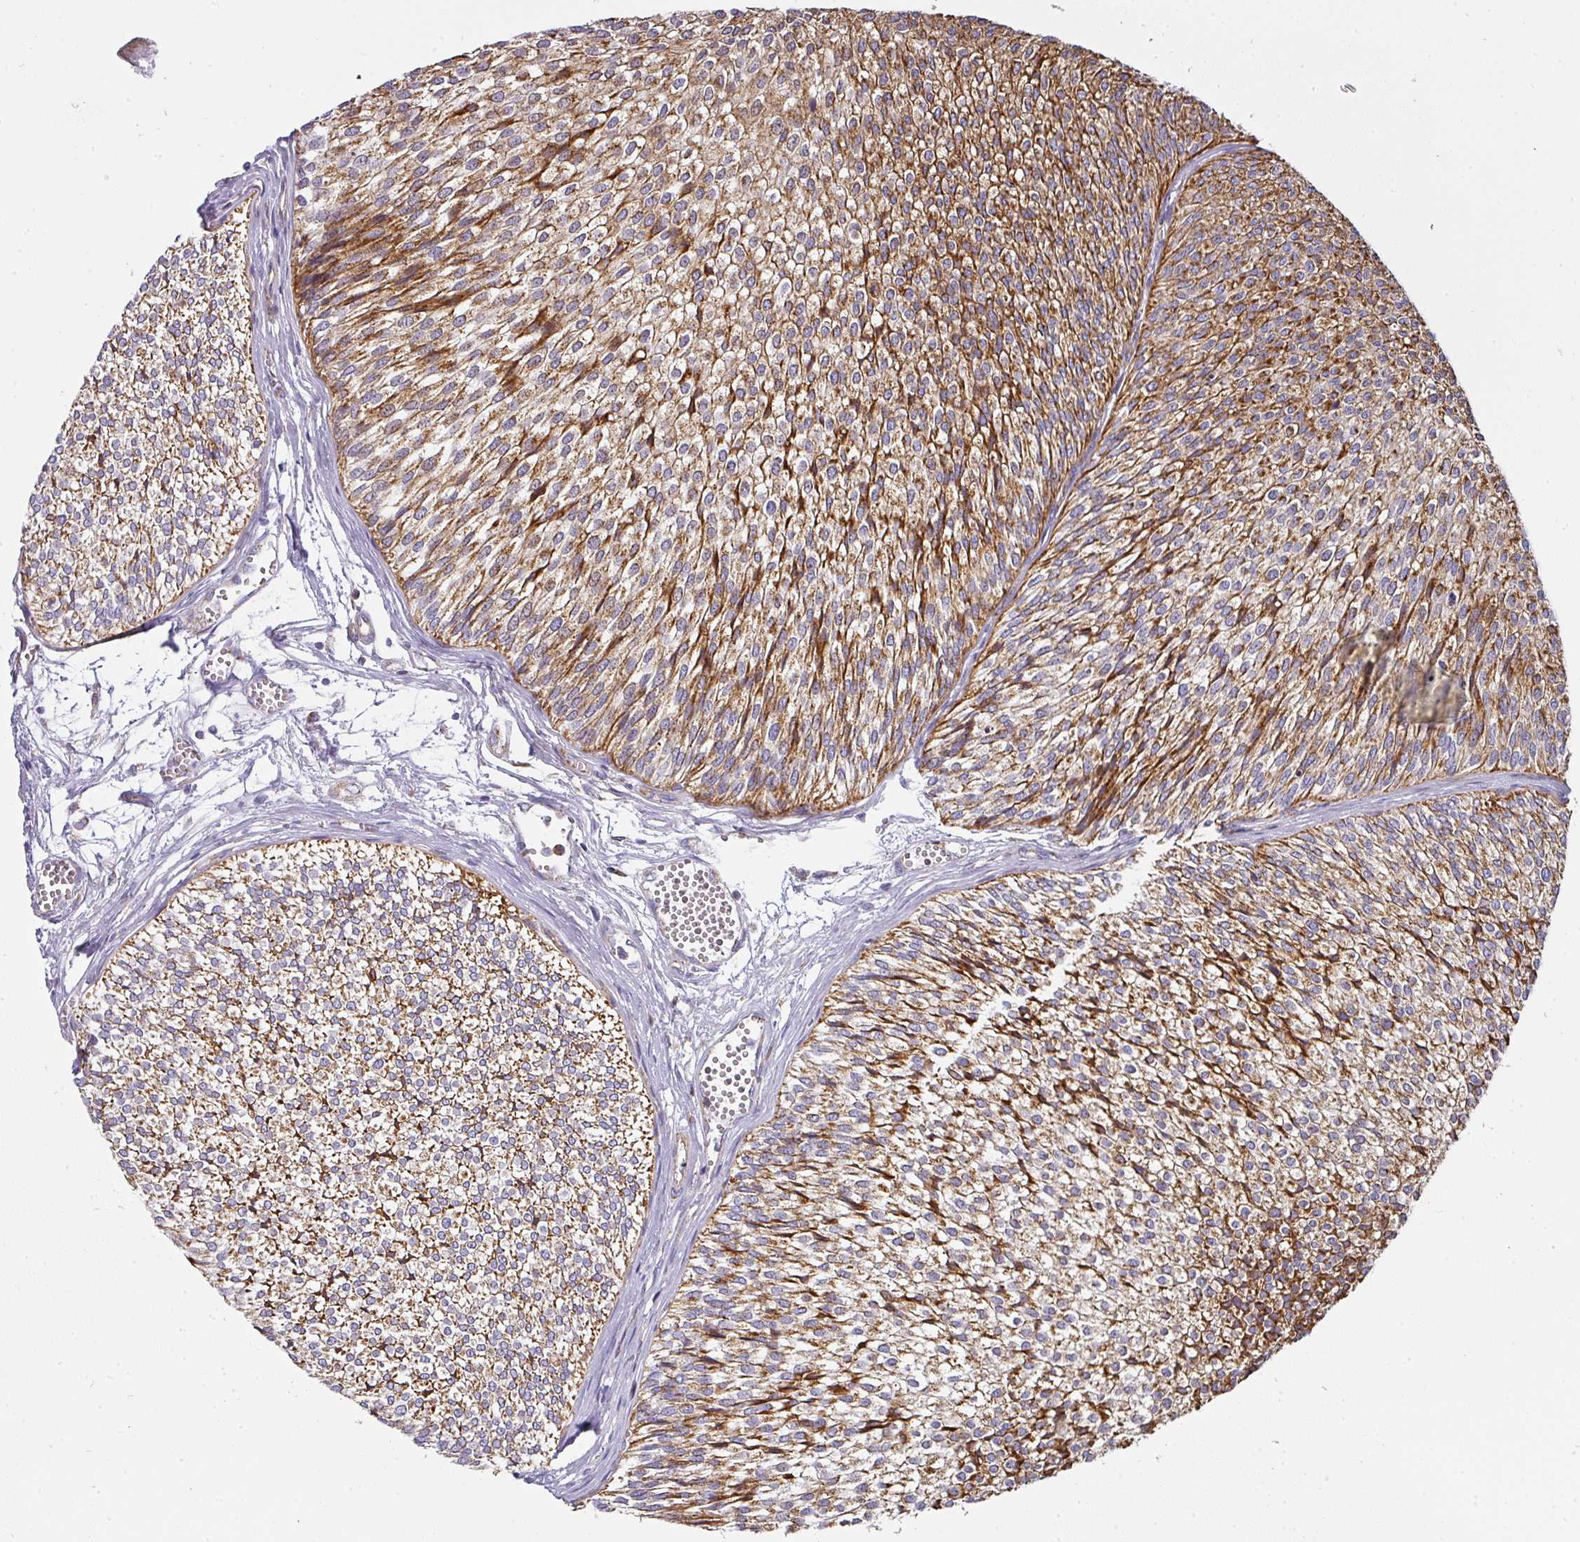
{"staining": {"intensity": "strong", "quantity": ">75%", "location": "cytoplasmic/membranous"}, "tissue": "urothelial cancer", "cell_type": "Tumor cells", "image_type": "cancer", "snomed": [{"axis": "morphology", "description": "Urothelial carcinoma, Low grade"}, {"axis": "topography", "description": "Urinary bladder"}], "caption": "High-magnification brightfield microscopy of urothelial carcinoma (low-grade) stained with DAB (3,3'-diaminobenzidine) (brown) and counterstained with hematoxylin (blue). tumor cells exhibit strong cytoplasmic/membranous staining is seen in approximately>75% of cells.", "gene": "UQCRFS1", "patient": {"sex": "male", "age": 91}}